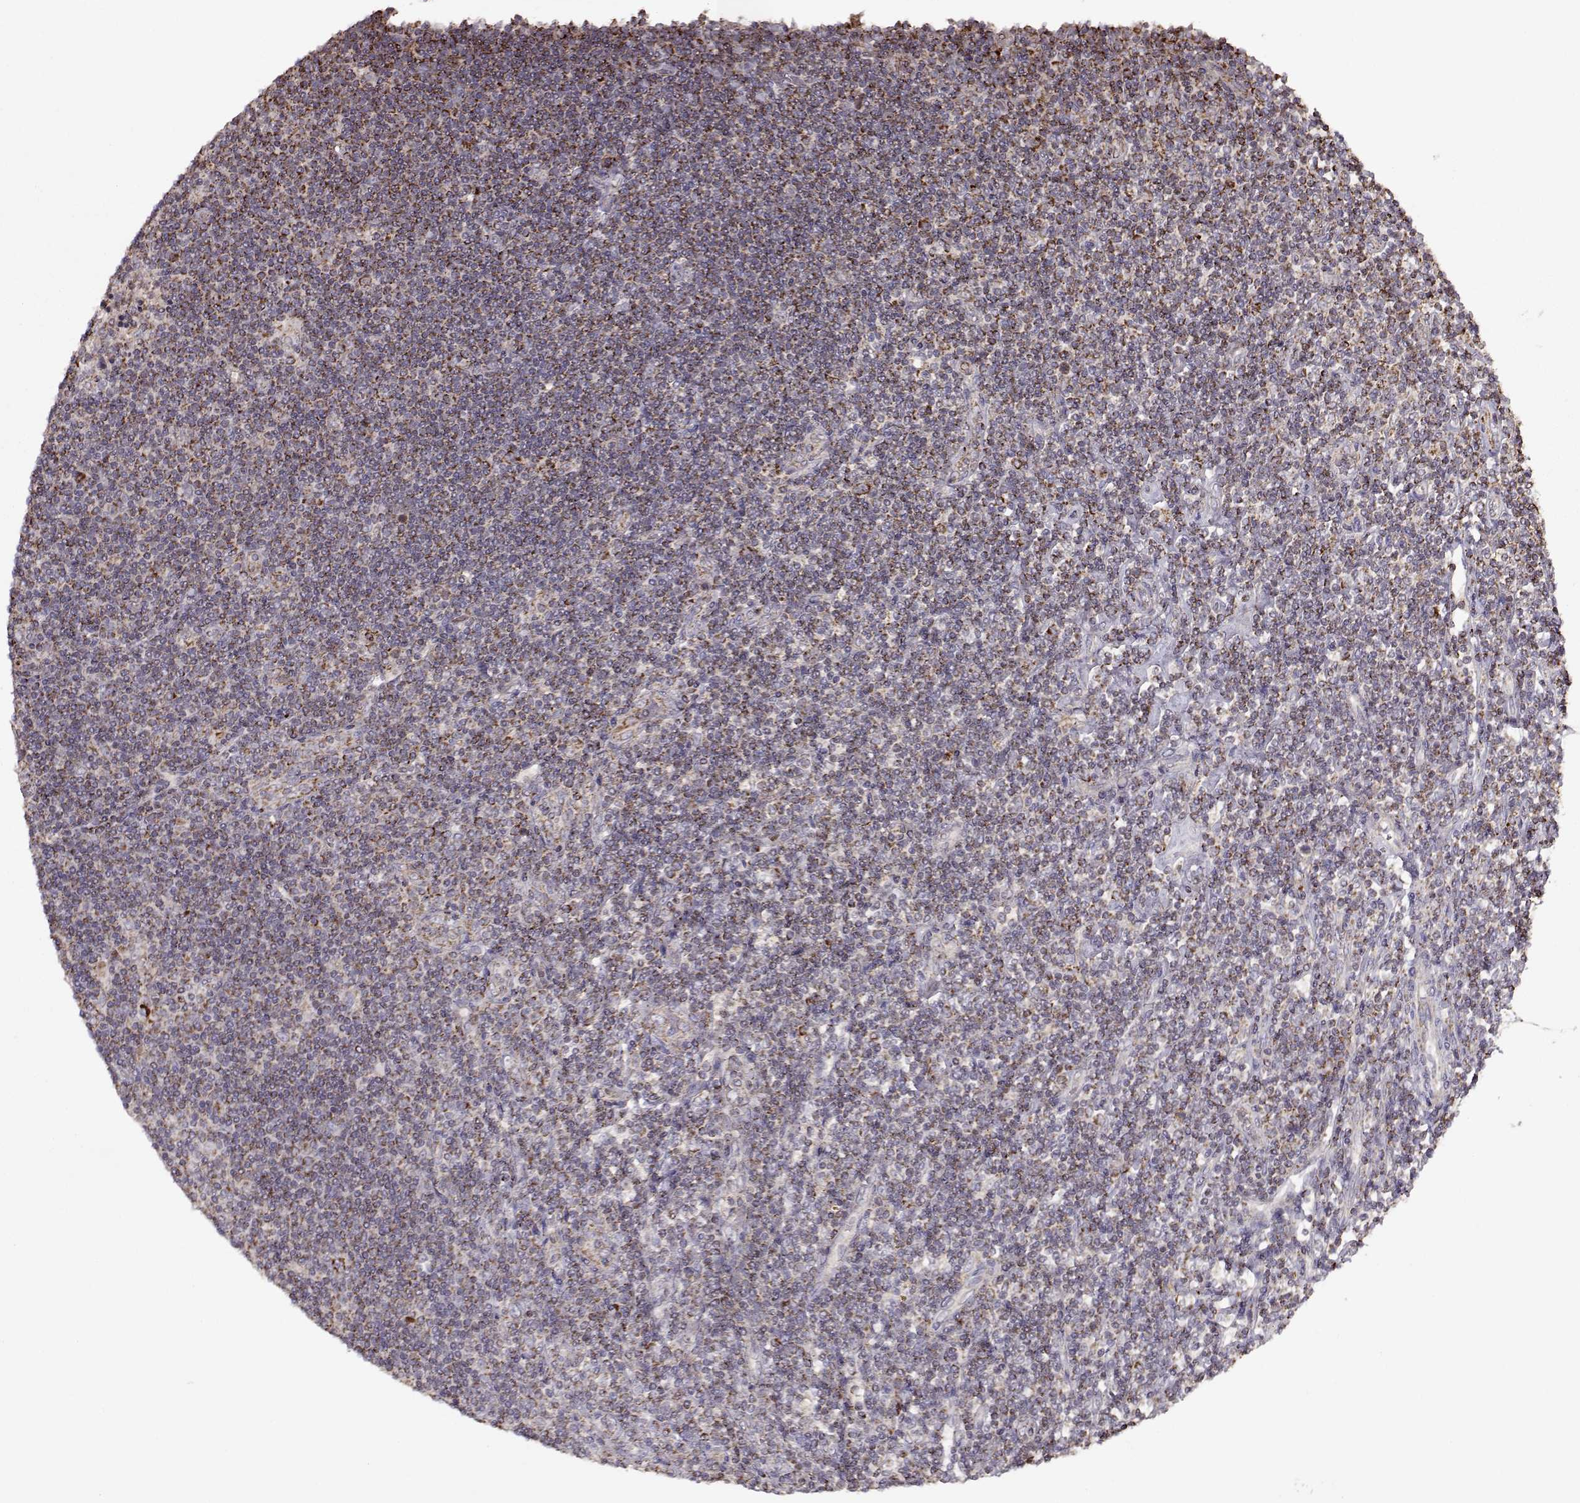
{"staining": {"intensity": "moderate", "quantity": ">75%", "location": "cytoplasmic/membranous"}, "tissue": "lymphoma", "cell_type": "Tumor cells", "image_type": "cancer", "snomed": [{"axis": "morphology", "description": "Hodgkin's disease, NOS"}, {"axis": "topography", "description": "Lymph node"}], "caption": "The immunohistochemical stain labels moderate cytoplasmic/membranous positivity in tumor cells of Hodgkin's disease tissue. (DAB (3,3'-diaminobenzidine) IHC, brown staining for protein, blue staining for nuclei).", "gene": "CMTM3", "patient": {"sex": "male", "age": 40}}